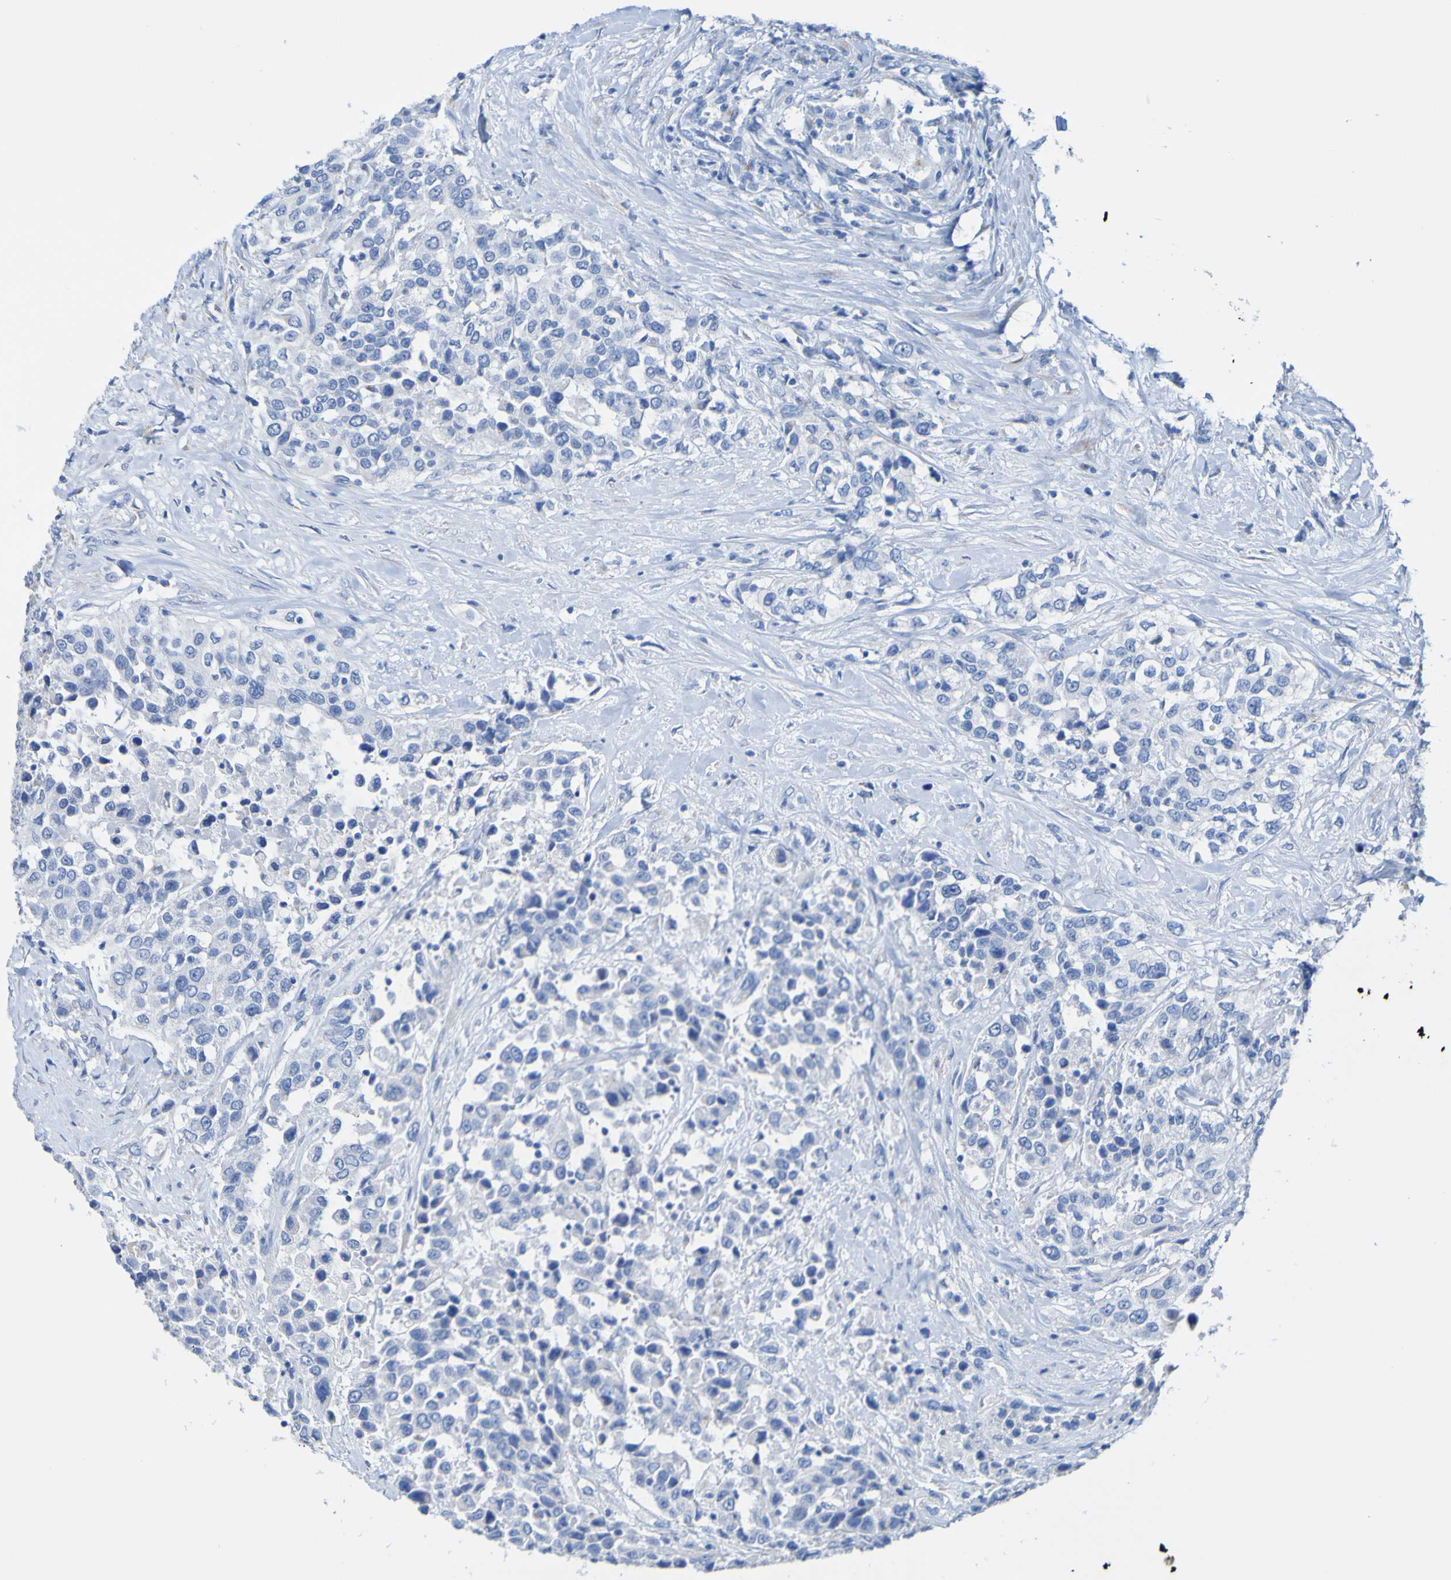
{"staining": {"intensity": "negative", "quantity": "none", "location": "none"}, "tissue": "urothelial cancer", "cell_type": "Tumor cells", "image_type": "cancer", "snomed": [{"axis": "morphology", "description": "Urothelial carcinoma, High grade"}, {"axis": "topography", "description": "Urinary bladder"}], "caption": "Tumor cells are negative for brown protein staining in urothelial cancer.", "gene": "ACMSD", "patient": {"sex": "female", "age": 80}}